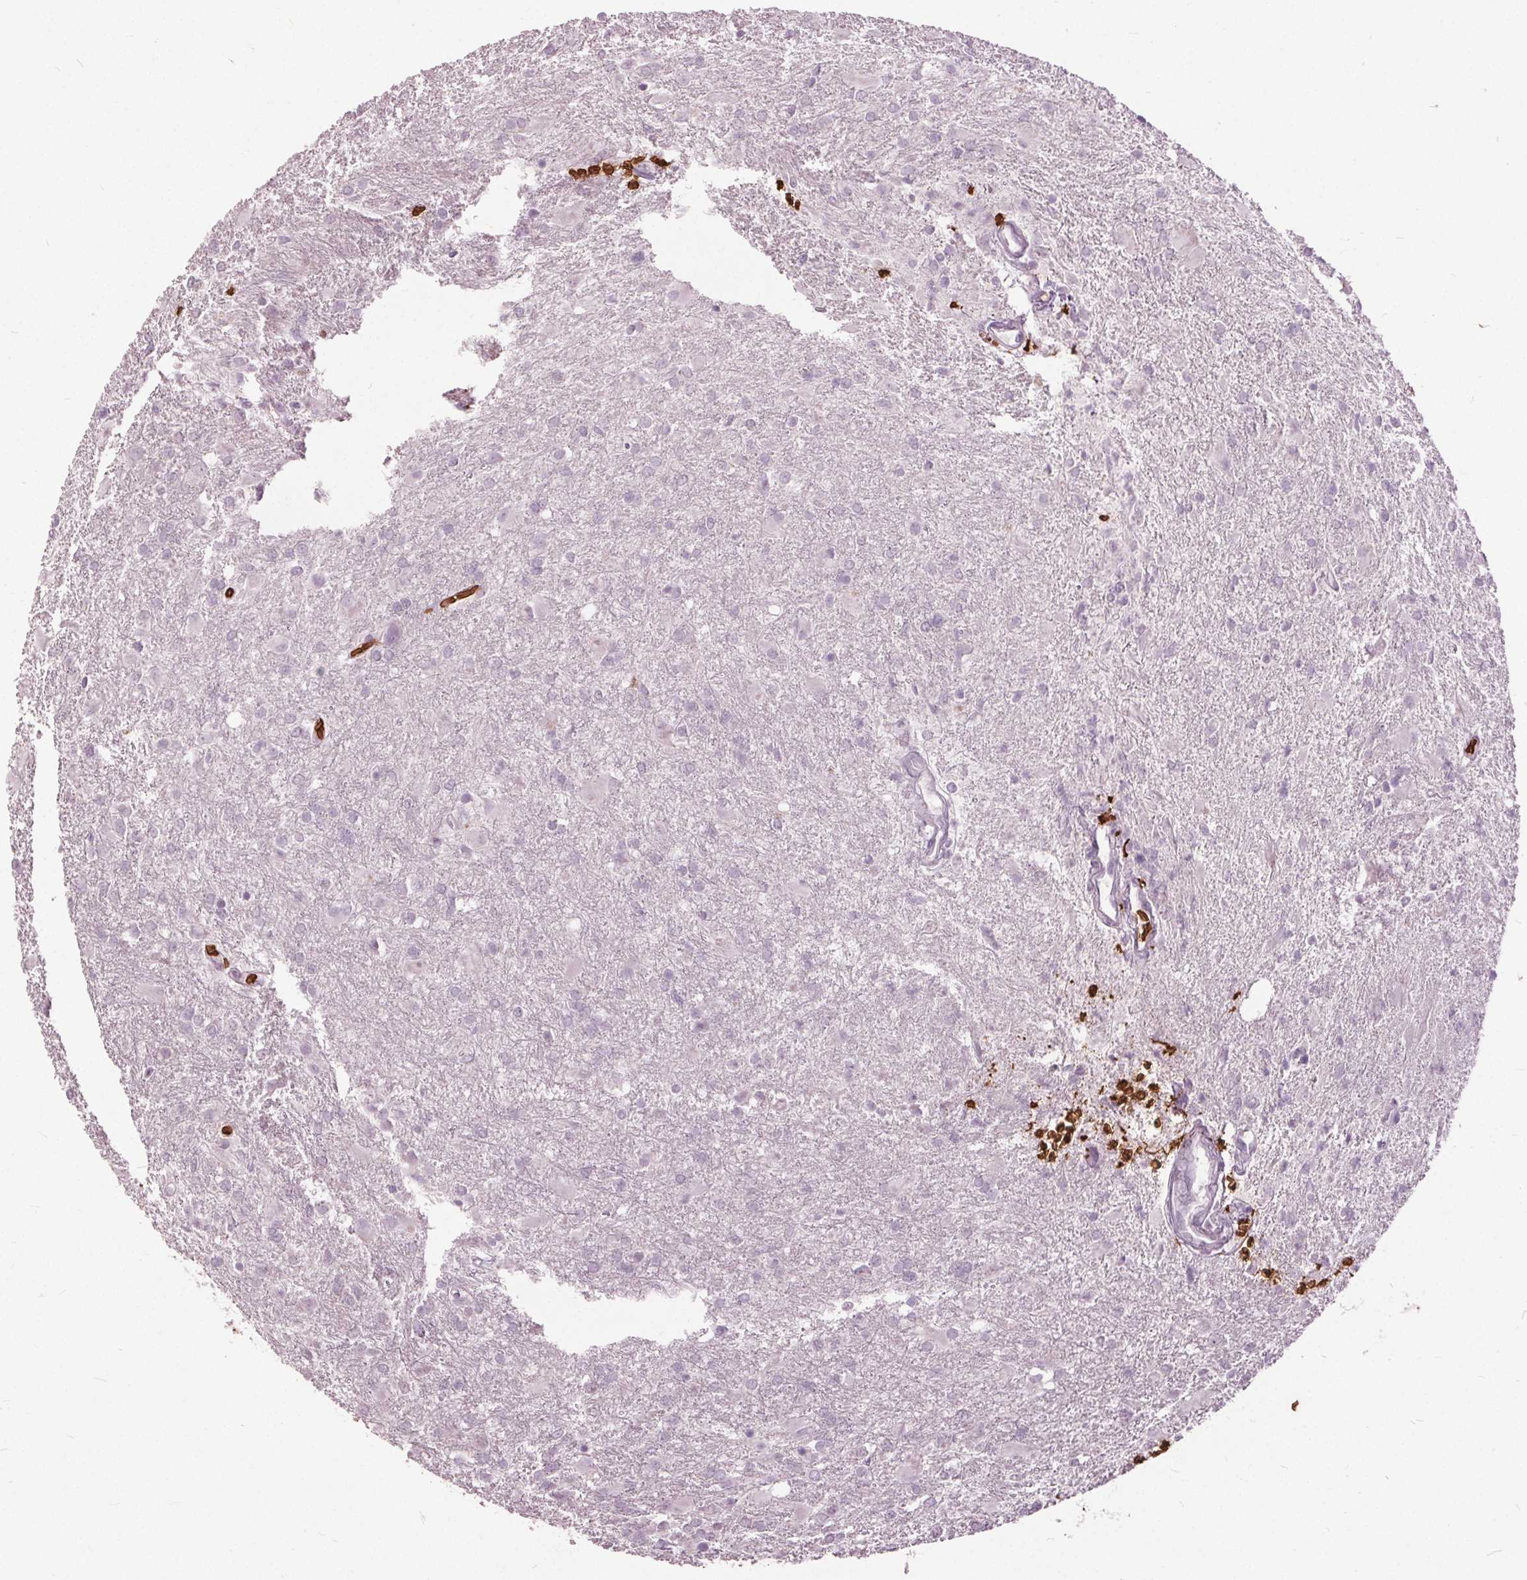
{"staining": {"intensity": "negative", "quantity": "none", "location": "none"}, "tissue": "glioma", "cell_type": "Tumor cells", "image_type": "cancer", "snomed": [{"axis": "morphology", "description": "Glioma, malignant, High grade"}, {"axis": "topography", "description": "Brain"}], "caption": "A histopathology image of glioma stained for a protein reveals no brown staining in tumor cells. (IHC, brightfield microscopy, high magnification).", "gene": "SLC4A1", "patient": {"sex": "male", "age": 68}}